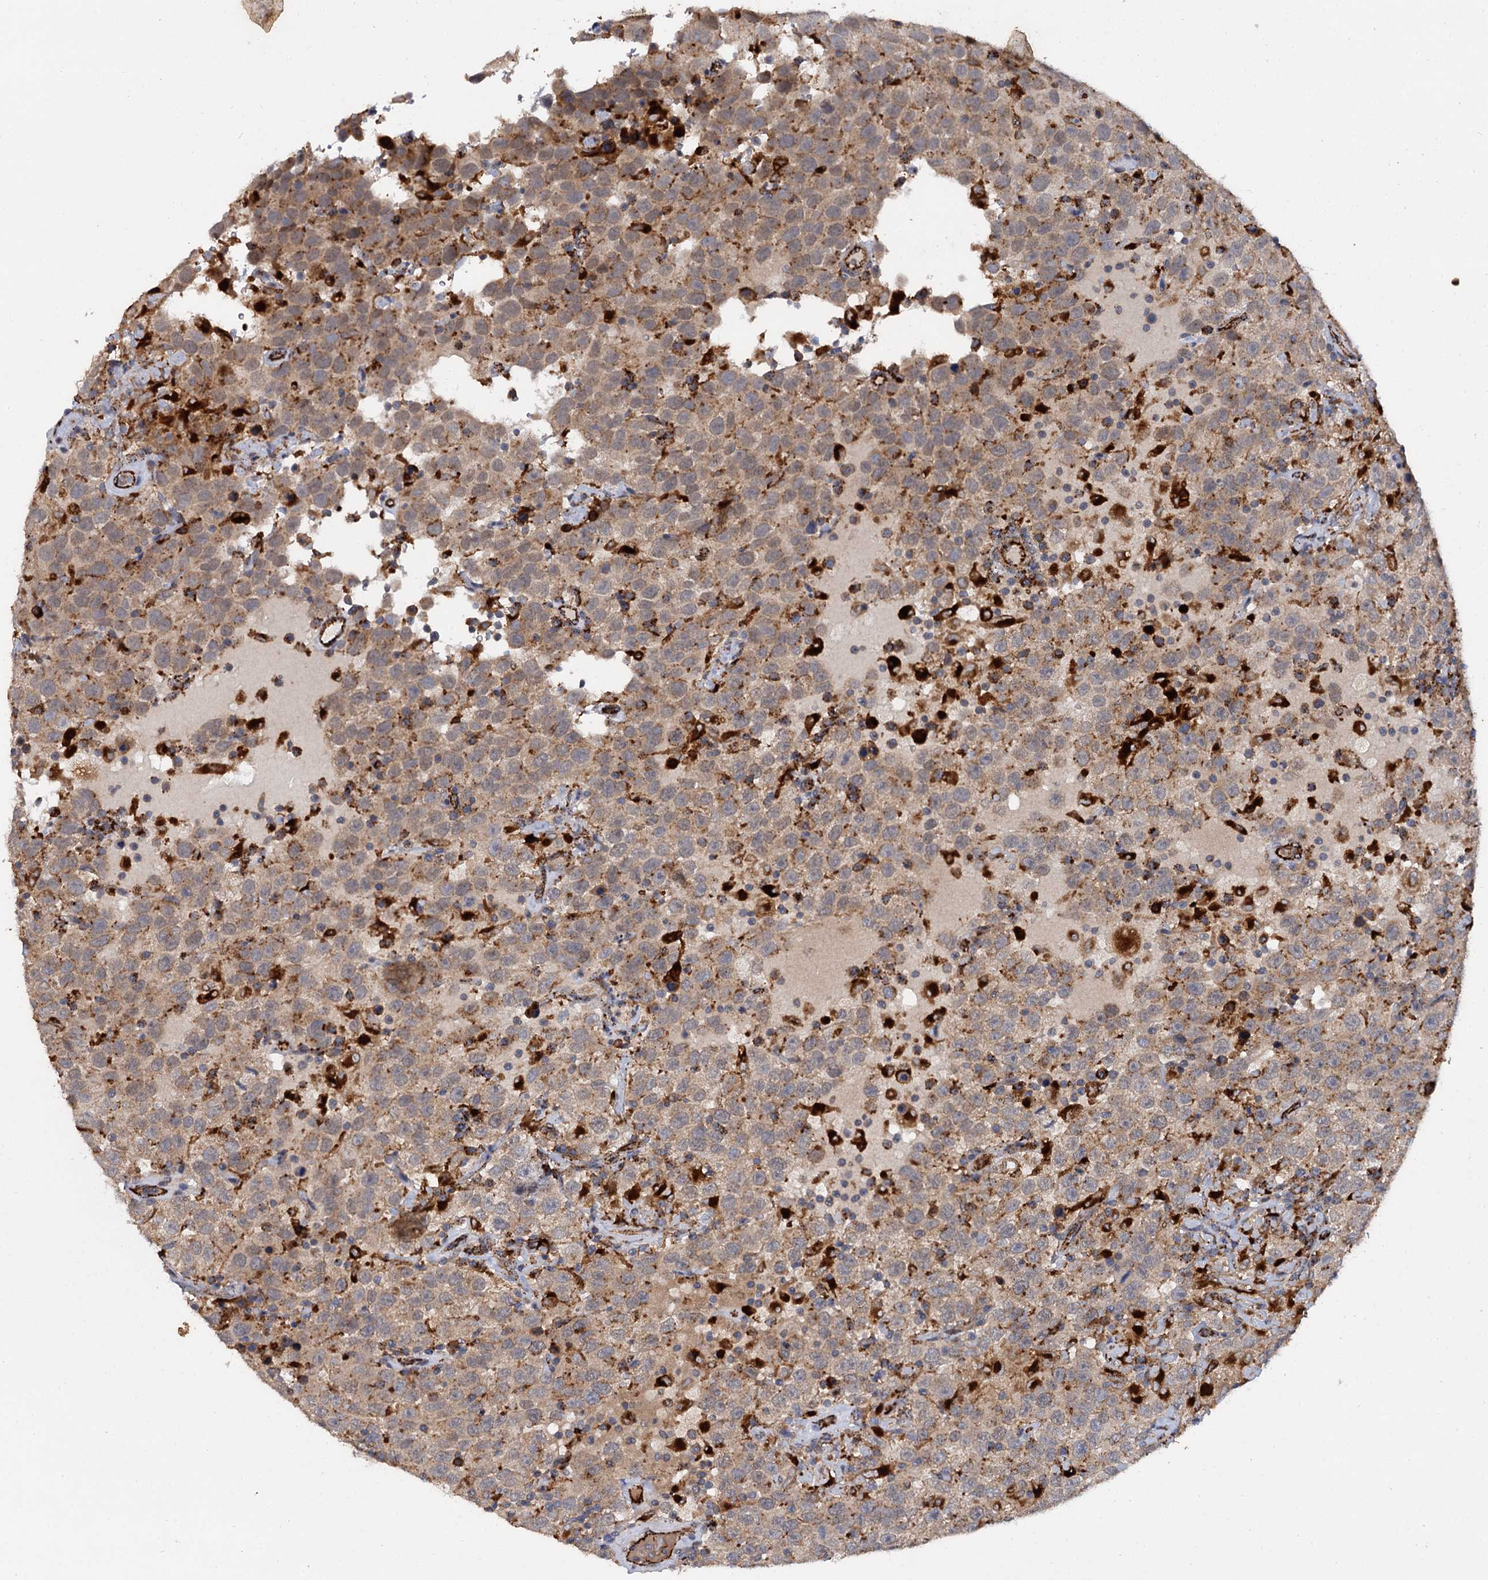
{"staining": {"intensity": "weak", "quantity": "25%-75%", "location": "cytoplasmic/membranous"}, "tissue": "testis cancer", "cell_type": "Tumor cells", "image_type": "cancer", "snomed": [{"axis": "morphology", "description": "Seminoma, NOS"}, {"axis": "topography", "description": "Testis"}], "caption": "A brown stain shows weak cytoplasmic/membranous staining of a protein in human testis seminoma tumor cells.", "gene": "GBA1", "patient": {"sex": "male", "age": 41}}